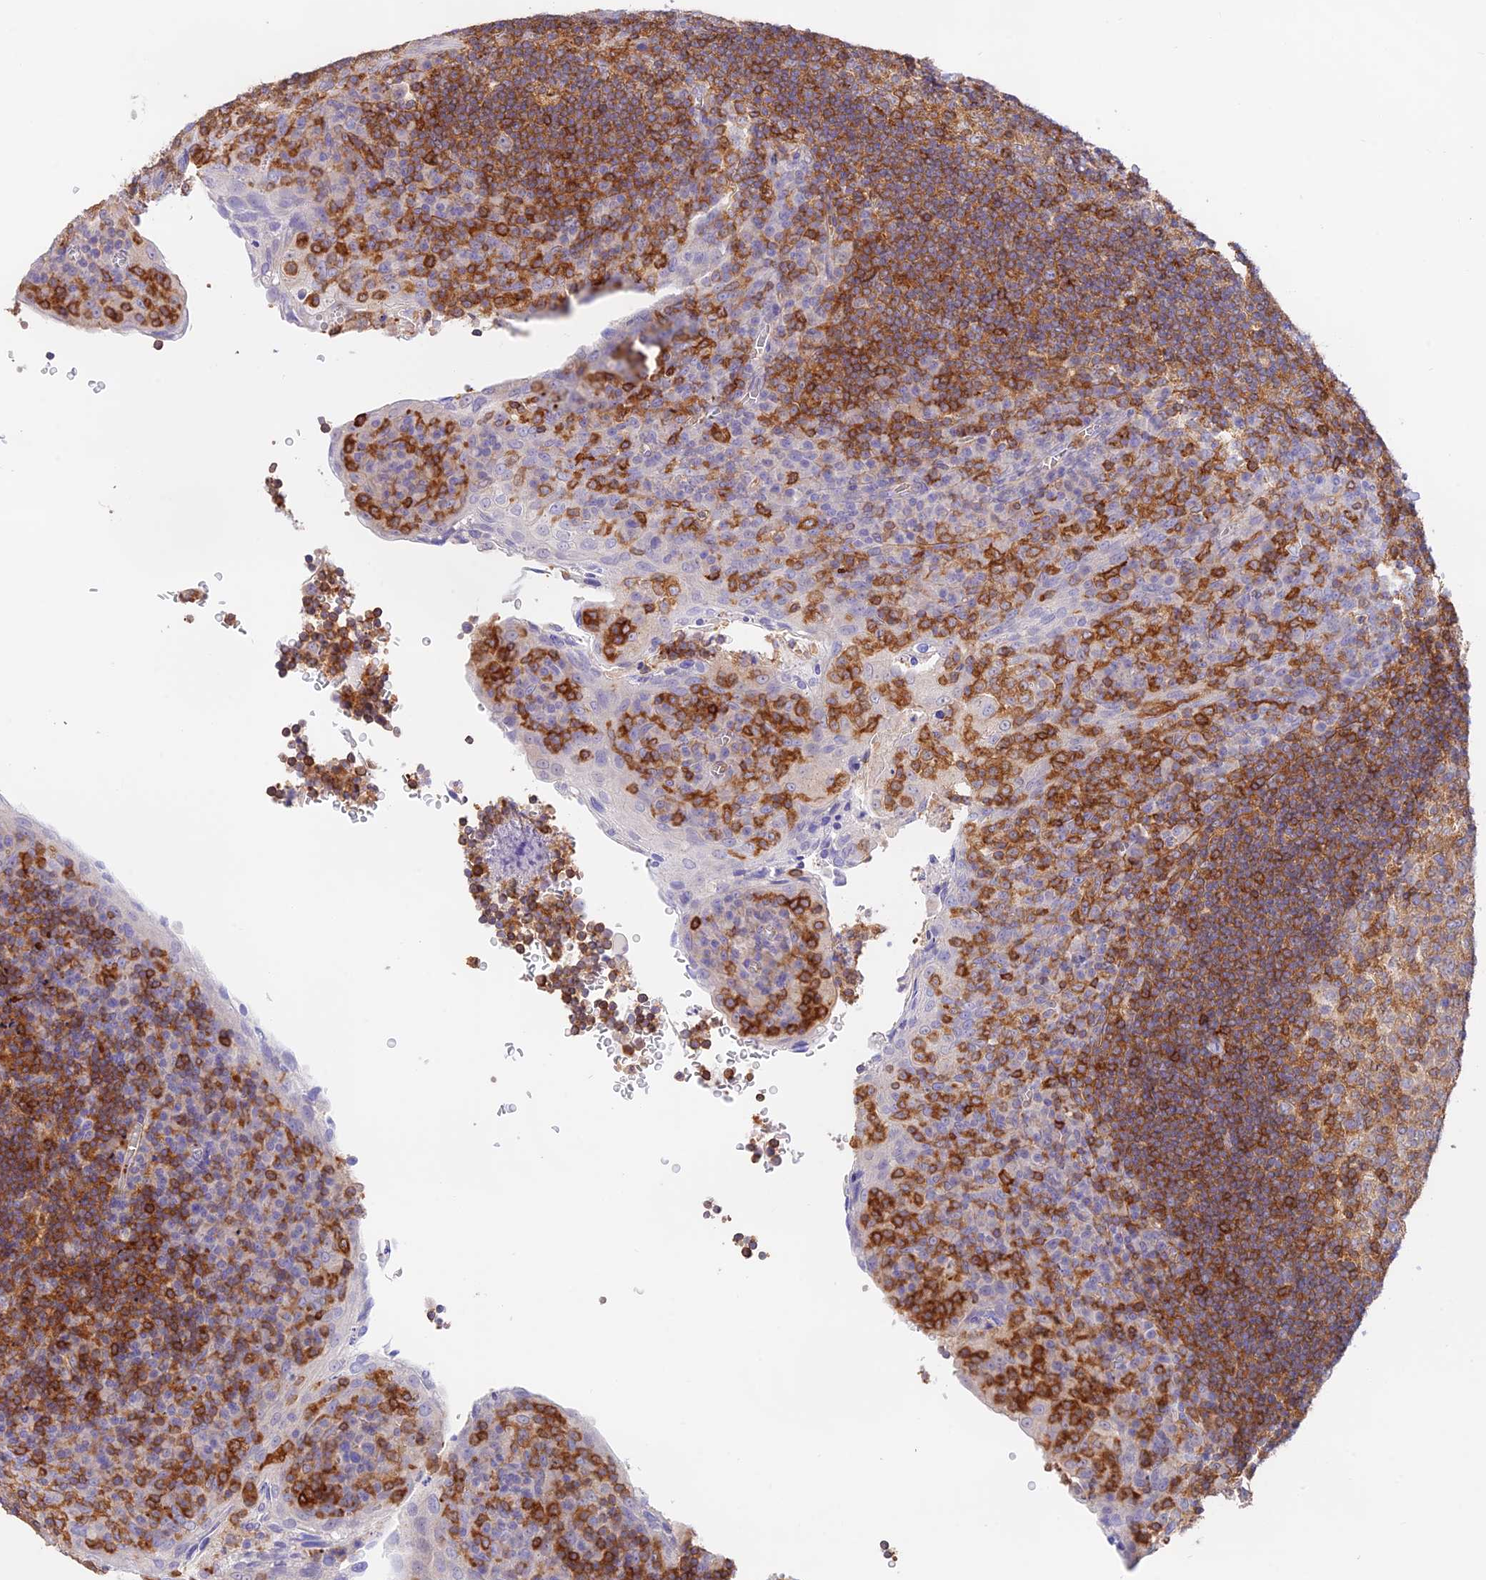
{"staining": {"intensity": "strong", "quantity": "25%-75%", "location": "cytoplasmic/membranous"}, "tissue": "tonsil", "cell_type": "Germinal center cells", "image_type": "normal", "snomed": [{"axis": "morphology", "description": "Normal tissue, NOS"}, {"axis": "topography", "description": "Tonsil"}], "caption": "This histopathology image reveals normal tonsil stained with immunohistochemistry (IHC) to label a protein in brown. The cytoplasmic/membranous of germinal center cells show strong positivity for the protein. Nuclei are counter-stained blue.", "gene": "DENND1C", "patient": {"sex": "male", "age": 17}}